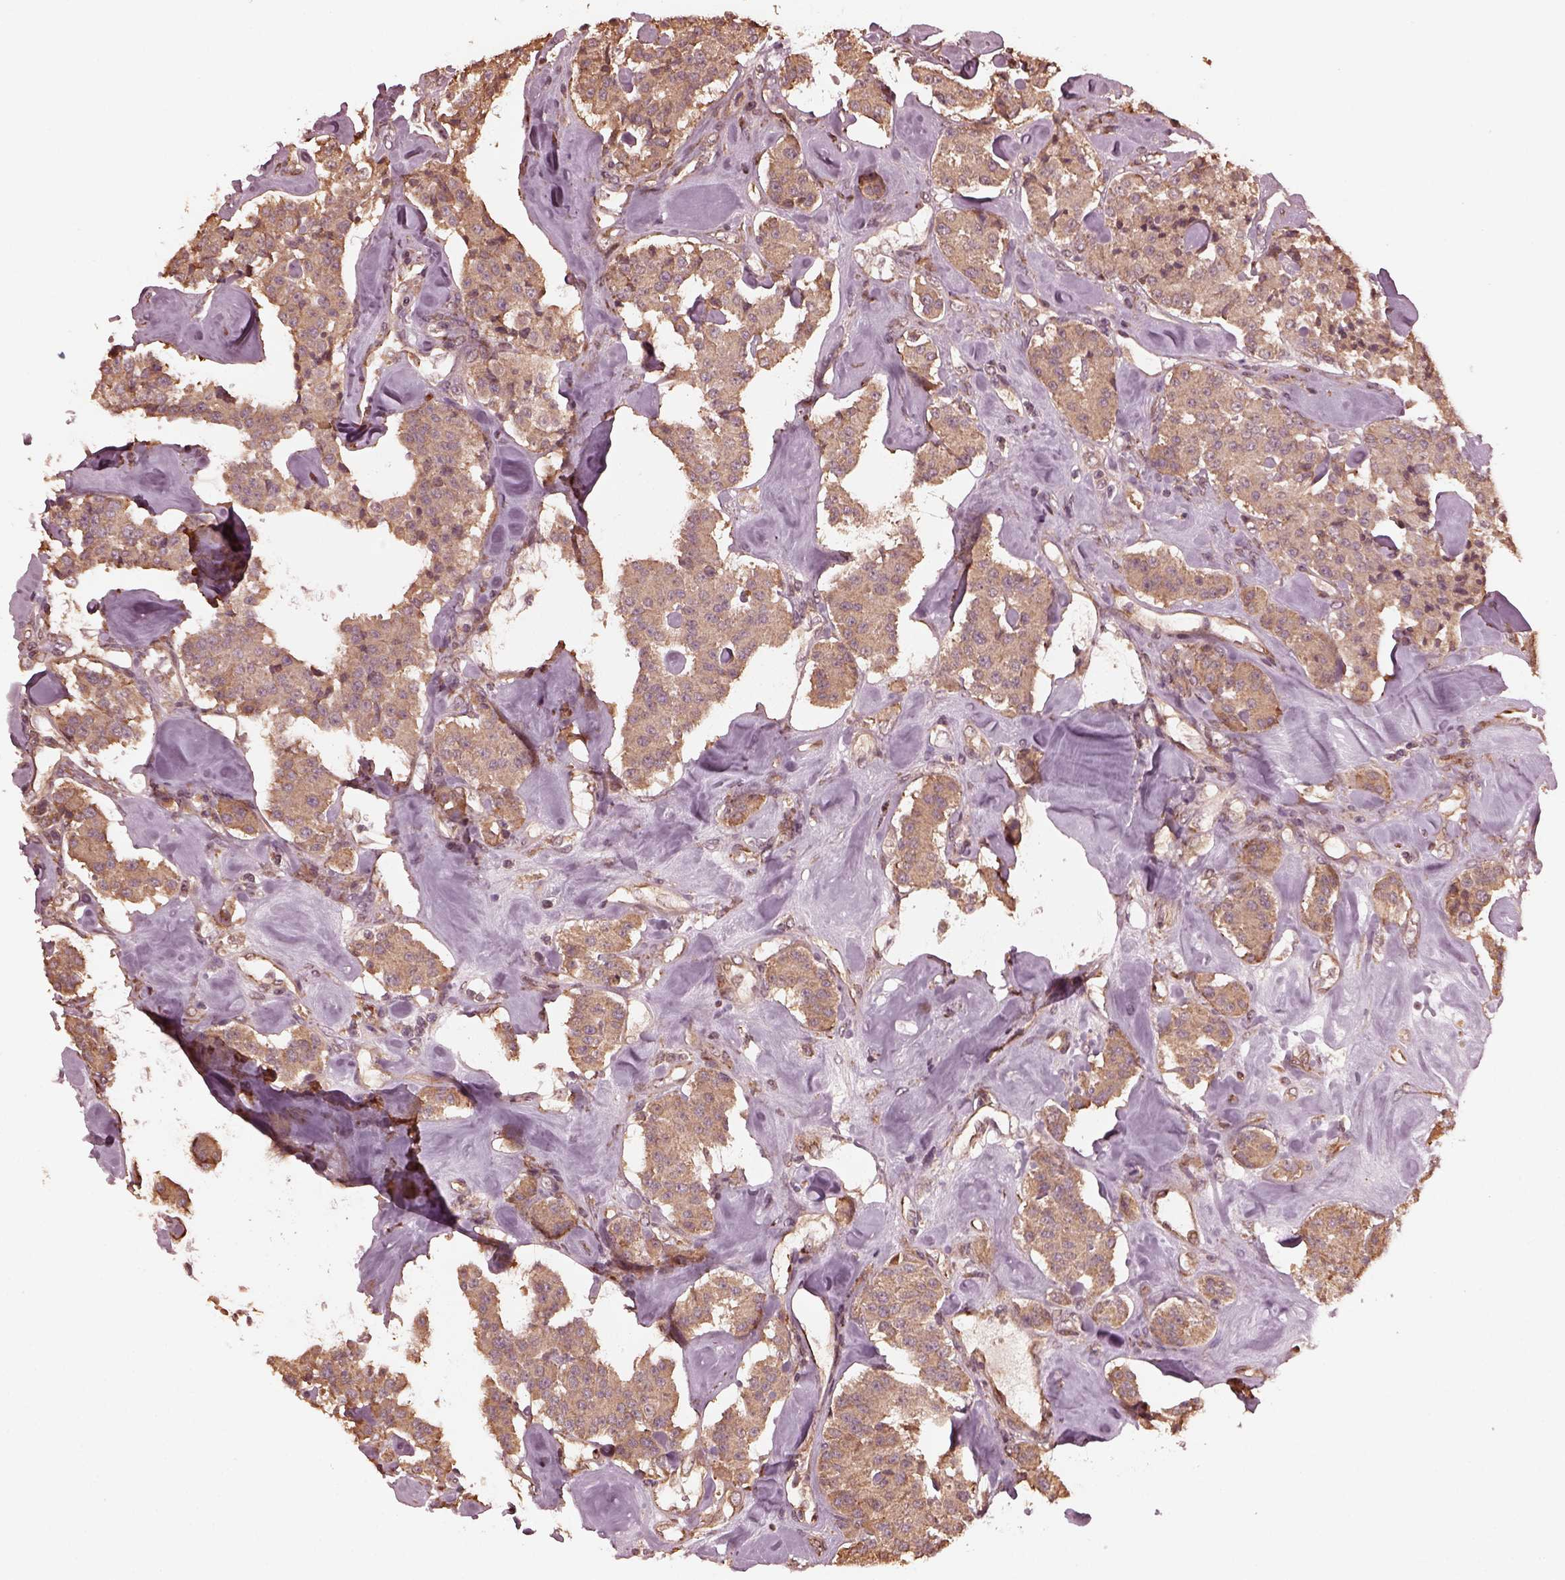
{"staining": {"intensity": "weak", "quantity": ">75%", "location": "cytoplasmic/membranous"}, "tissue": "carcinoid", "cell_type": "Tumor cells", "image_type": "cancer", "snomed": [{"axis": "morphology", "description": "Carcinoid, malignant, NOS"}, {"axis": "topography", "description": "Pancreas"}], "caption": "Weak cytoplasmic/membranous staining for a protein is seen in about >75% of tumor cells of malignant carcinoid using immunohistochemistry (IHC).", "gene": "ZNF292", "patient": {"sex": "male", "age": 41}}